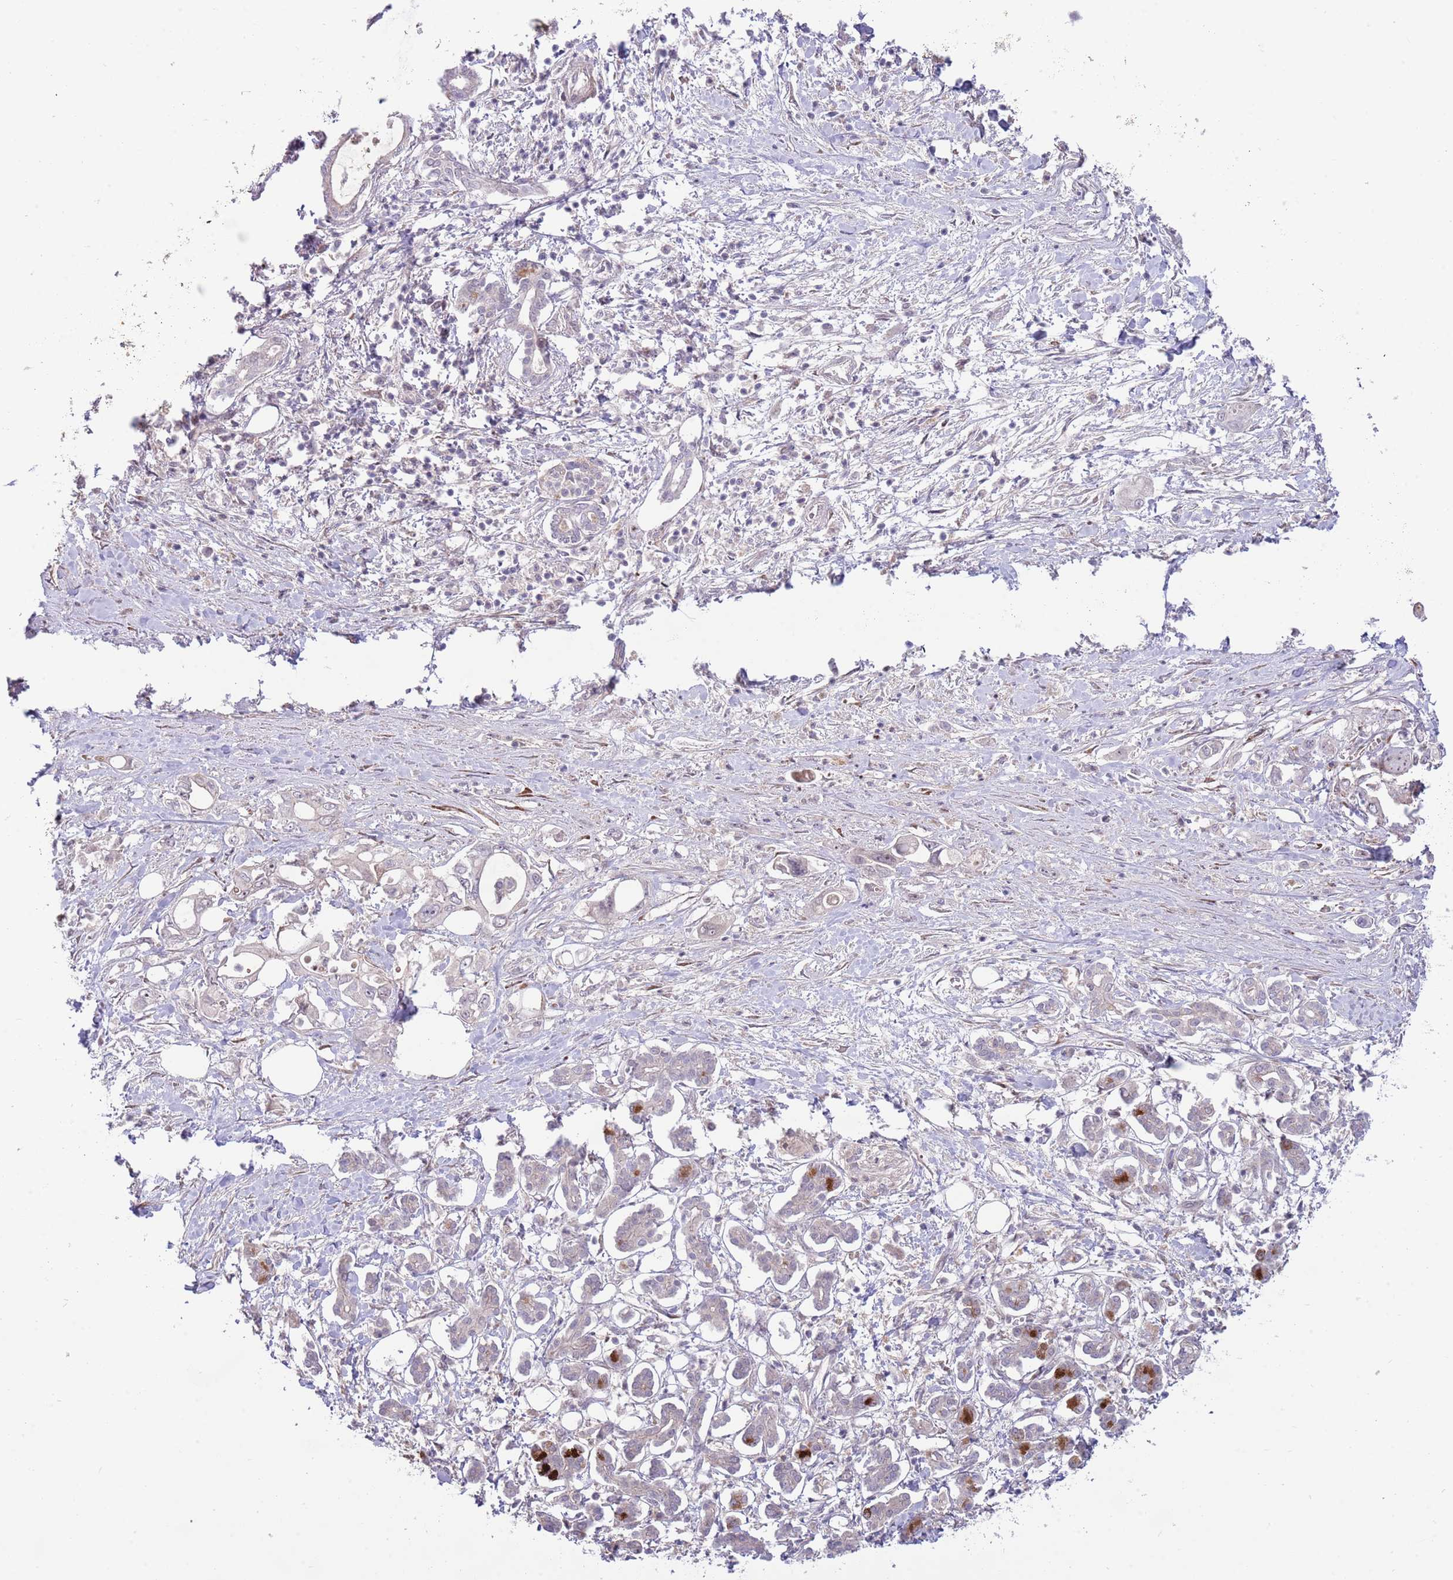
{"staining": {"intensity": "negative", "quantity": "none", "location": "none"}, "tissue": "pancreatic cancer", "cell_type": "Tumor cells", "image_type": "cancer", "snomed": [{"axis": "morphology", "description": "Adenocarcinoma, NOS"}, {"axis": "topography", "description": "Pancreas"}], "caption": "DAB (3,3'-diaminobenzidine) immunohistochemical staining of human adenocarcinoma (pancreatic) displays no significant staining in tumor cells. The staining was performed using DAB (3,3'-diaminobenzidine) to visualize the protein expression in brown, while the nuclei were stained in blue with hematoxylin (Magnification: 20x).", "gene": "NT5DC4", "patient": {"sex": "male", "age": 61}}